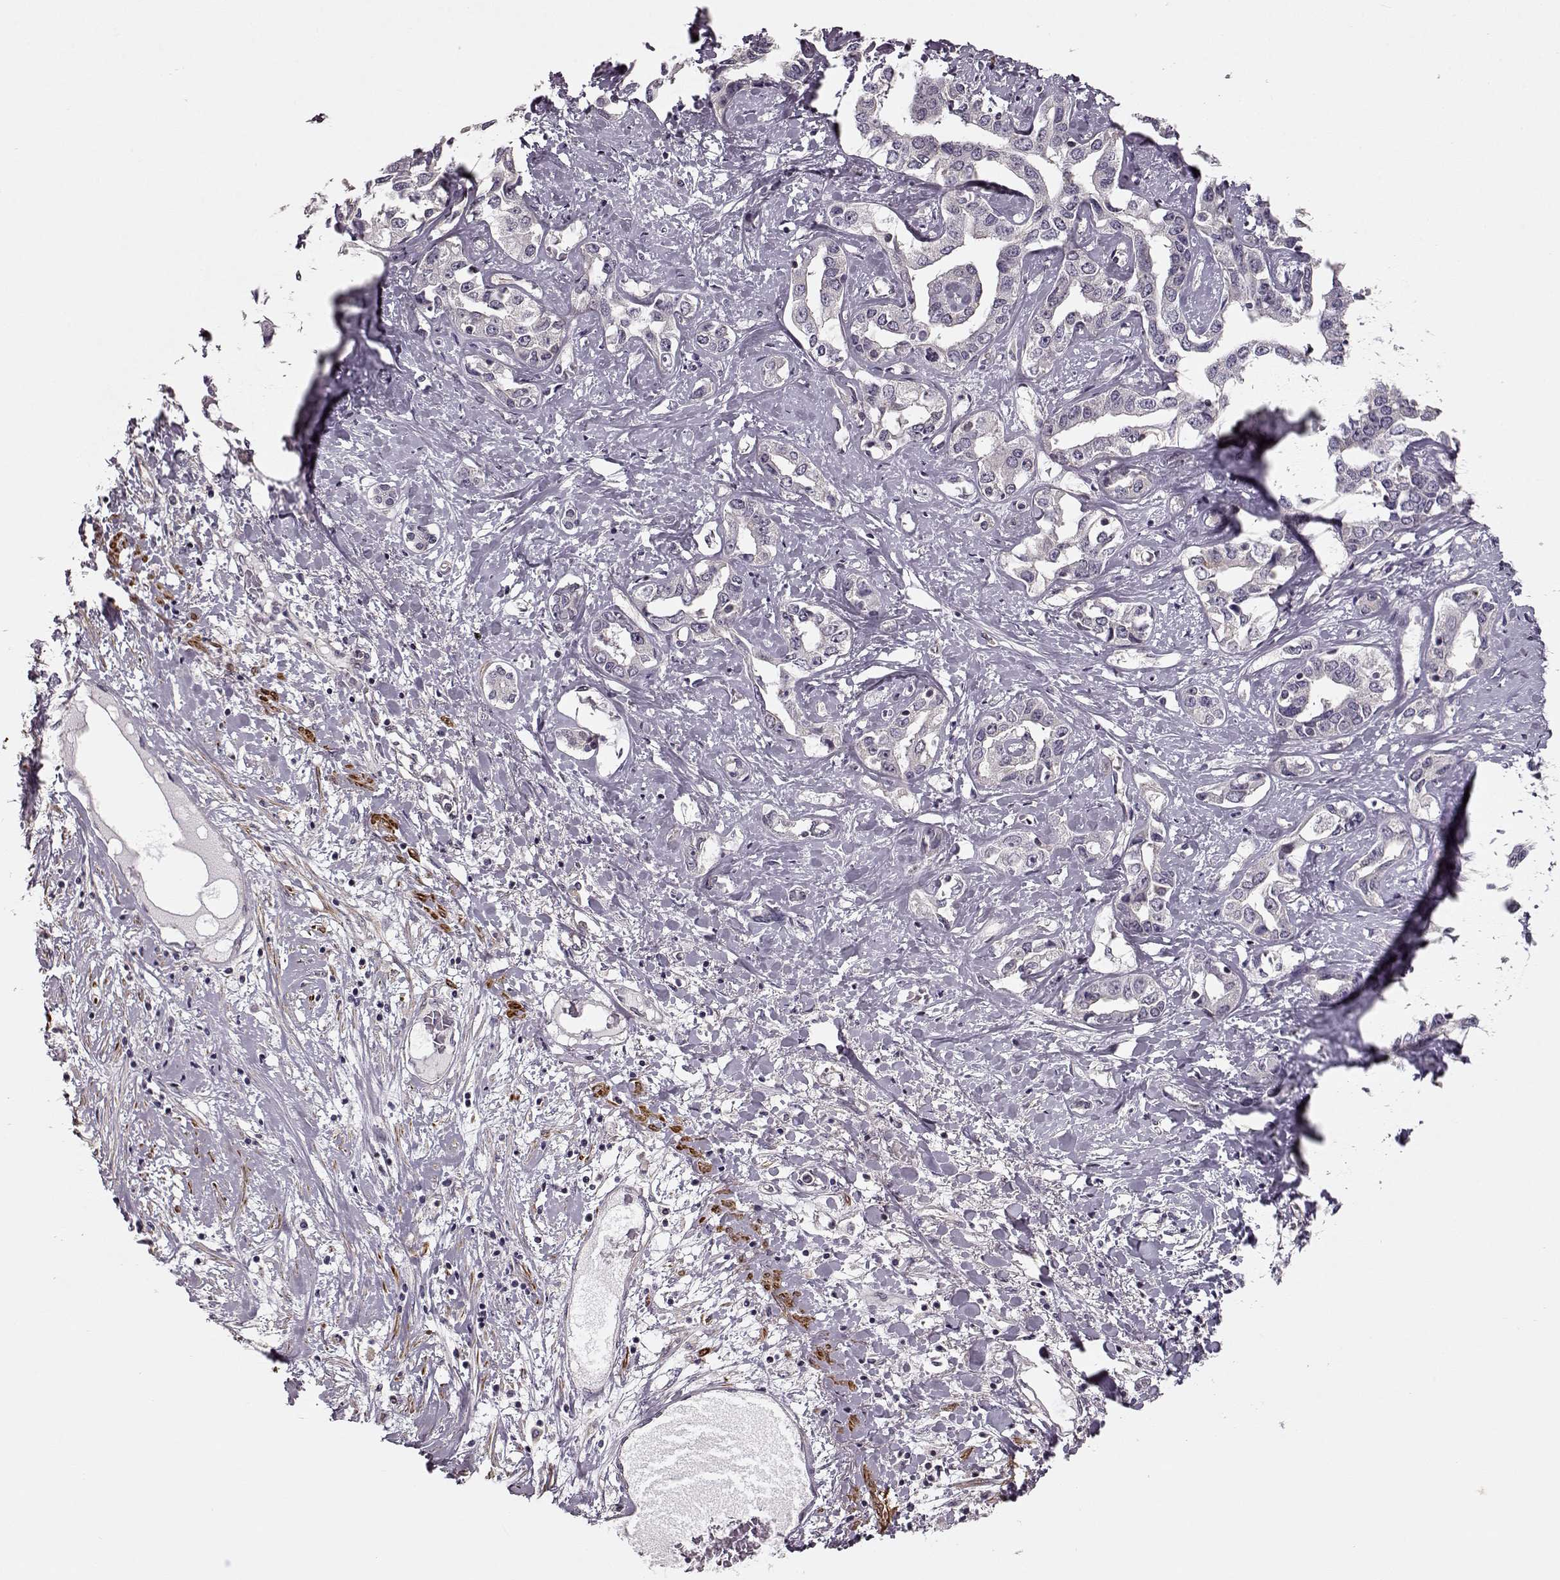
{"staining": {"intensity": "negative", "quantity": "none", "location": "none"}, "tissue": "liver cancer", "cell_type": "Tumor cells", "image_type": "cancer", "snomed": [{"axis": "morphology", "description": "Cholangiocarcinoma"}, {"axis": "topography", "description": "Liver"}], "caption": "This is an immunohistochemistry micrograph of liver cholangiocarcinoma. There is no staining in tumor cells.", "gene": "SLAIN2", "patient": {"sex": "male", "age": 59}}